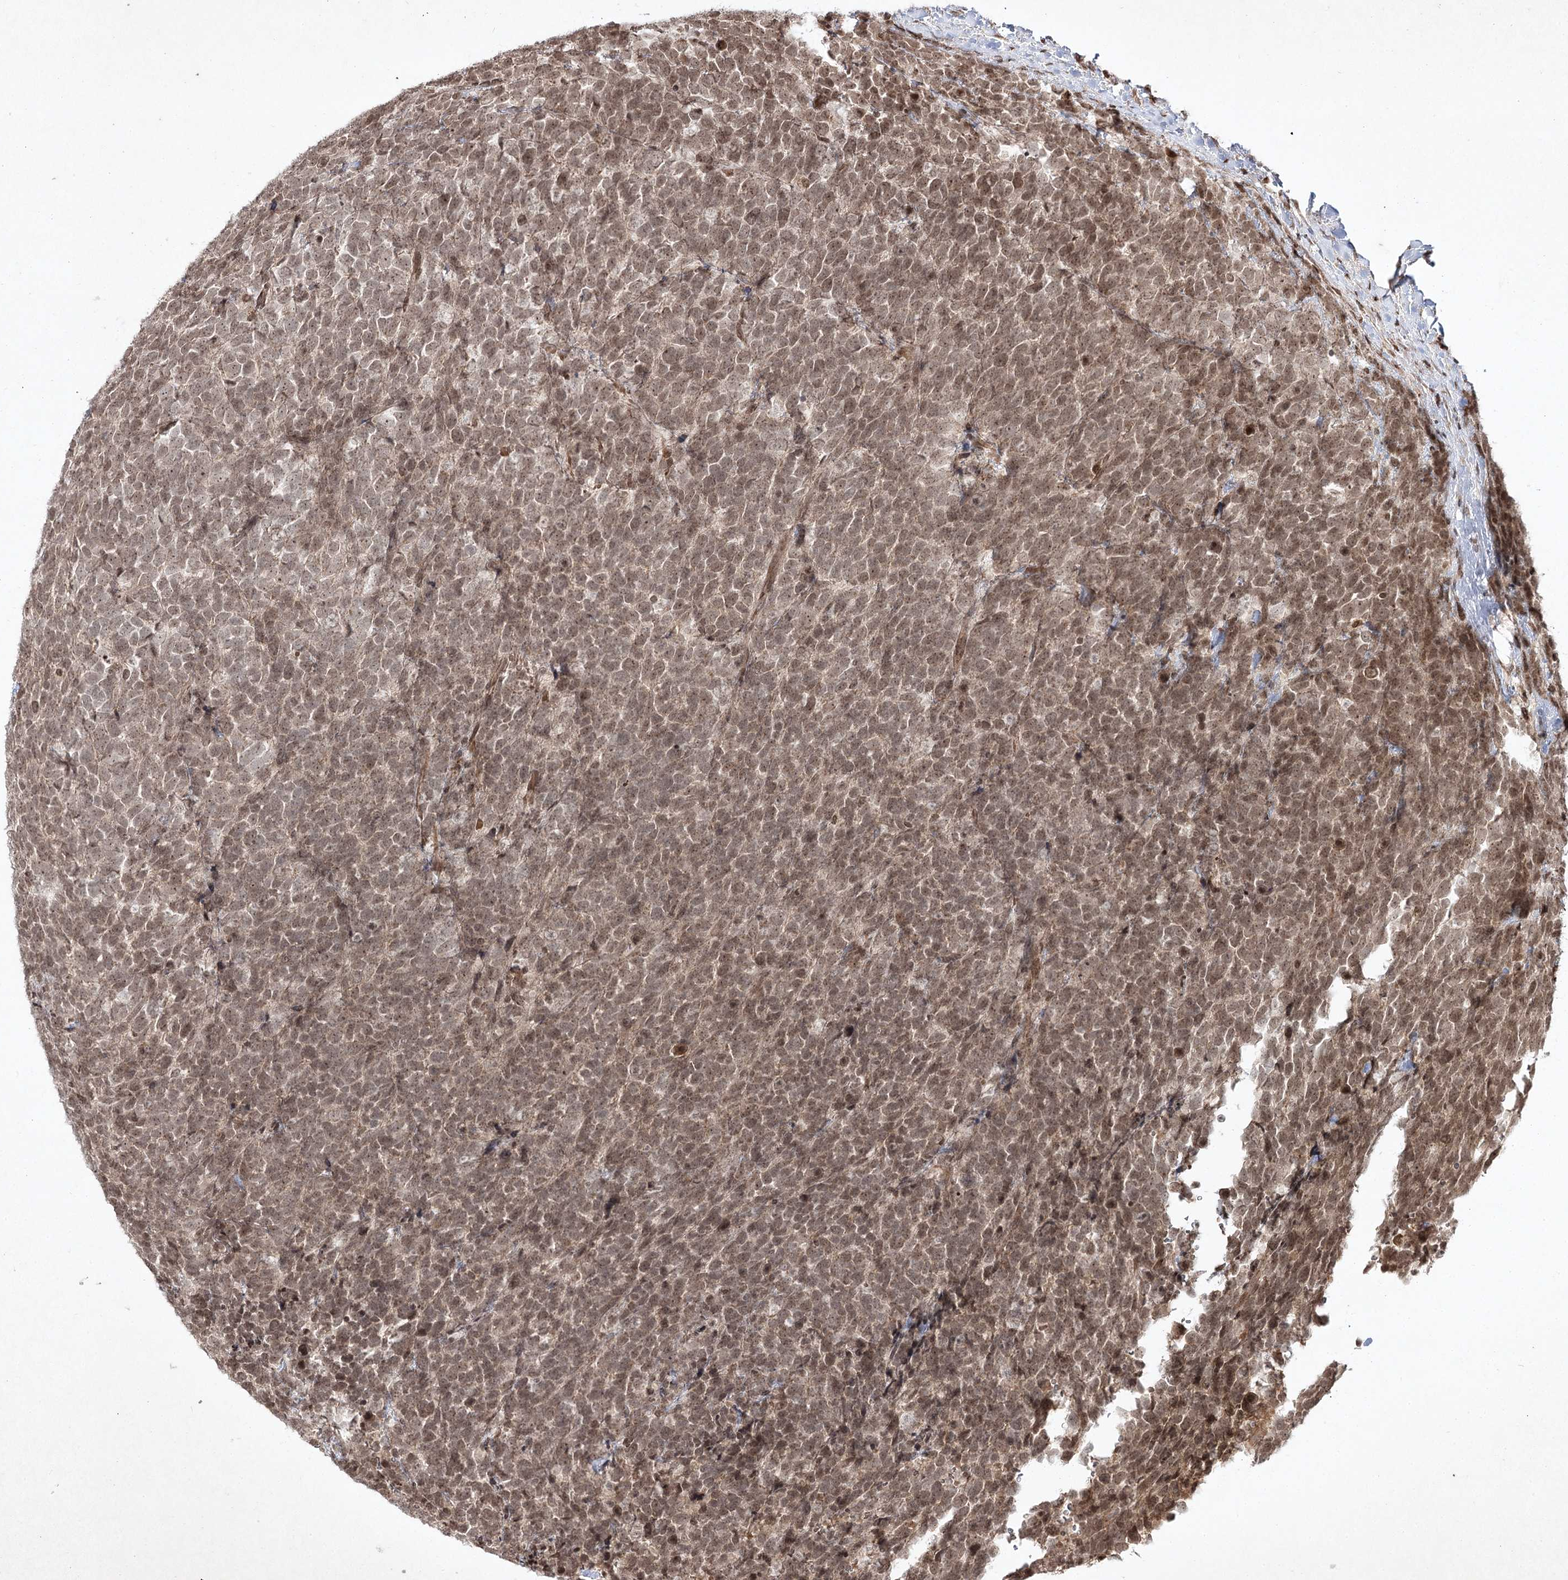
{"staining": {"intensity": "moderate", "quantity": ">75%", "location": "nuclear"}, "tissue": "urothelial cancer", "cell_type": "Tumor cells", "image_type": "cancer", "snomed": [{"axis": "morphology", "description": "Urothelial carcinoma, High grade"}, {"axis": "topography", "description": "Urinary bladder"}], "caption": "IHC of human urothelial carcinoma (high-grade) exhibits medium levels of moderate nuclear staining in about >75% of tumor cells.", "gene": "CARM1", "patient": {"sex": "female", "age": 82}}